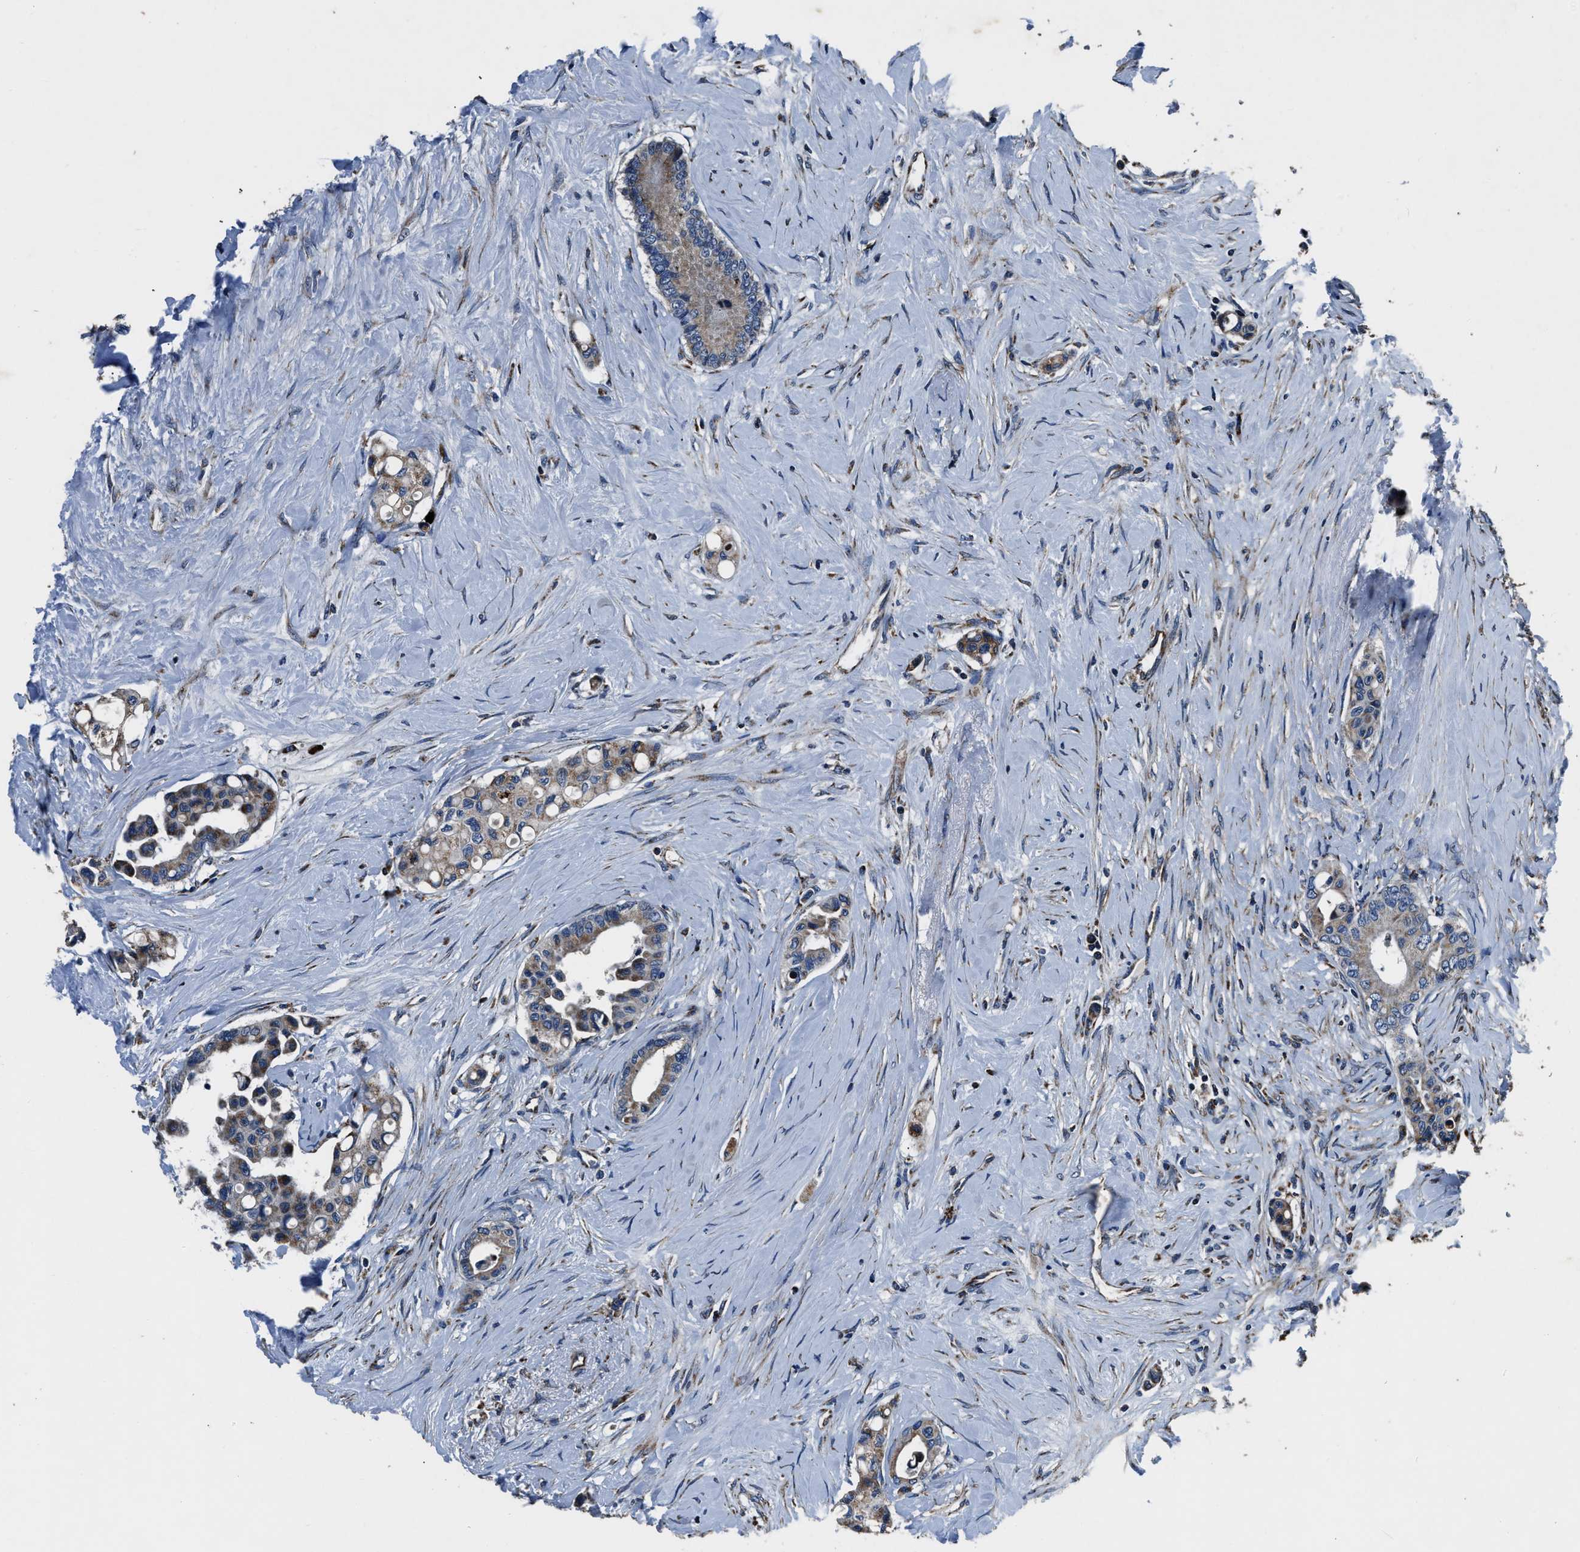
{"staining": {"intensity": "weak", "quantity": "25%-75%", "location": "cytoplasmic/membranous"}, "tissue": "colorectal cancer", "cell_type": "Tumor cells", "image_type": "cancer", "snomed": [{"axis": "morphology", "description": "Normal tissue, NOS"}, {"axis": "morphology", "description": "Adenocarcinoma, NOS"}, {"axis": "topography", "description": "Colon"}], "caption": "Immunohistochemistry micrograph of neoplastic tissue: human colorectal cancer stained using IHC demonstrates low levels of weak protein expression localized specifically in the cytoplasmic/membranous of tumor cells, appearing as a cytoplasmic/membranous brown color.", "gene": "OGDH", "patient": {"sex": "male", "age": 82}}